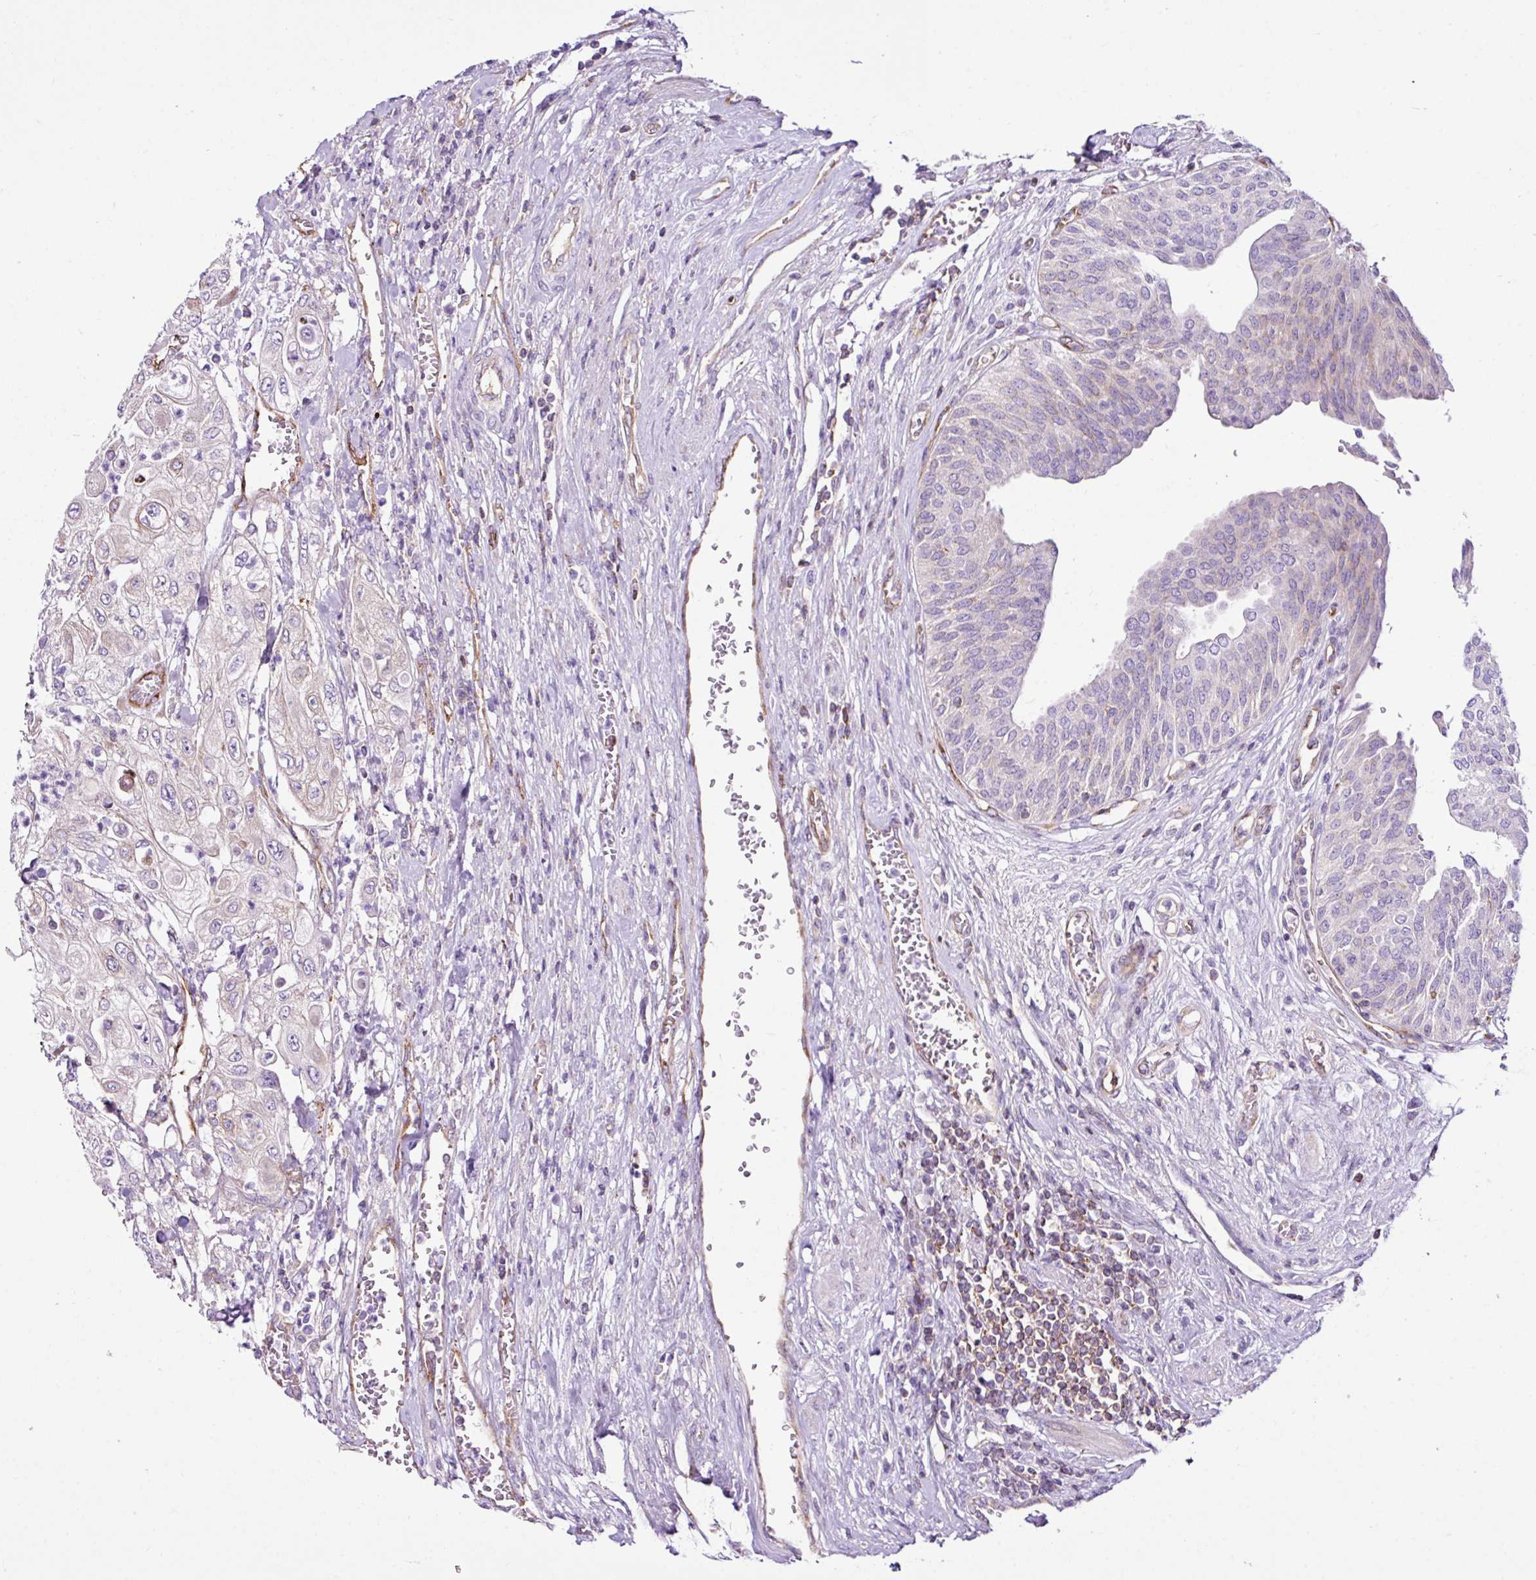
{"staining": {"intensity": "negative", "quantity": "none", "location": "none"}, "tissue": "urothelial cancer", "cell_type": "Tumor cells", "image_type": "cancer", "snomed": [{"axis": "morphology", "description": "Urothelial carcinoma, High grade"}, {"axis": "topography", "description": "Urinary bladder"}], "caption": "Immunohistochemical staining of human high-grade urothelial carcinoma displays no significant expression in tumor cells.", "gene": "EME2", "patient": {"sex": "female", "age": 79}}